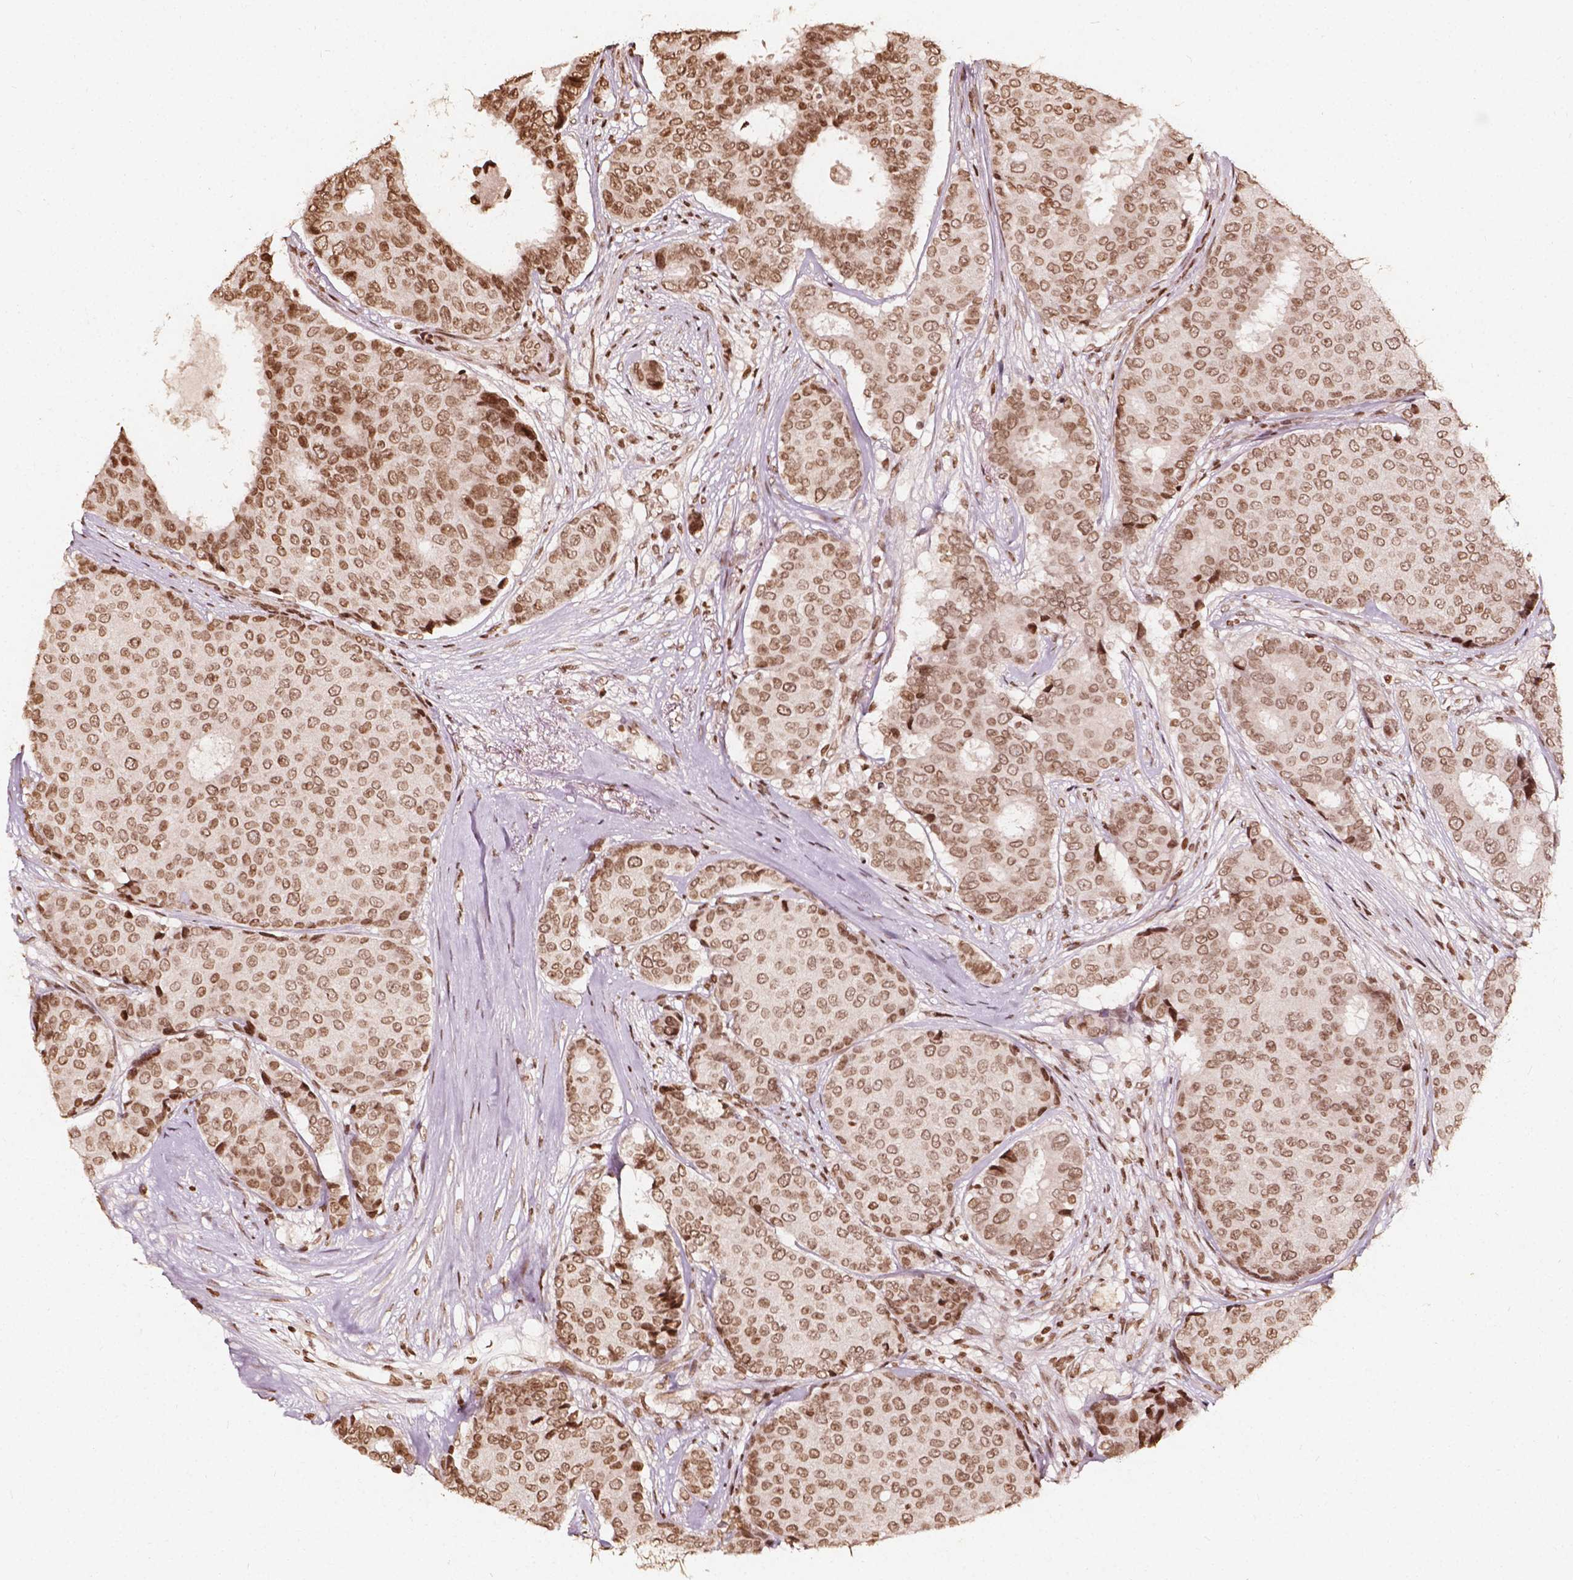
{"staining": {"intensity": "weak", "quantity": ">75%", "location": "nuclear"}, "tissue": "breast cancer", "cell_type": "Tumor cells", "image_type": "cancer", "snomed": [{"axis": "morphology", "description": "Duct carcinoma"}, {"axis": "topography", "description": "Breast"}], "caption": "Protein staining displays weak nuclear expression in approximately >75% of tumor cells in infiltrating ductal carcinoma (breast).", "gene": "H3C14", "patient": {"sex": "female", "age": 75}}